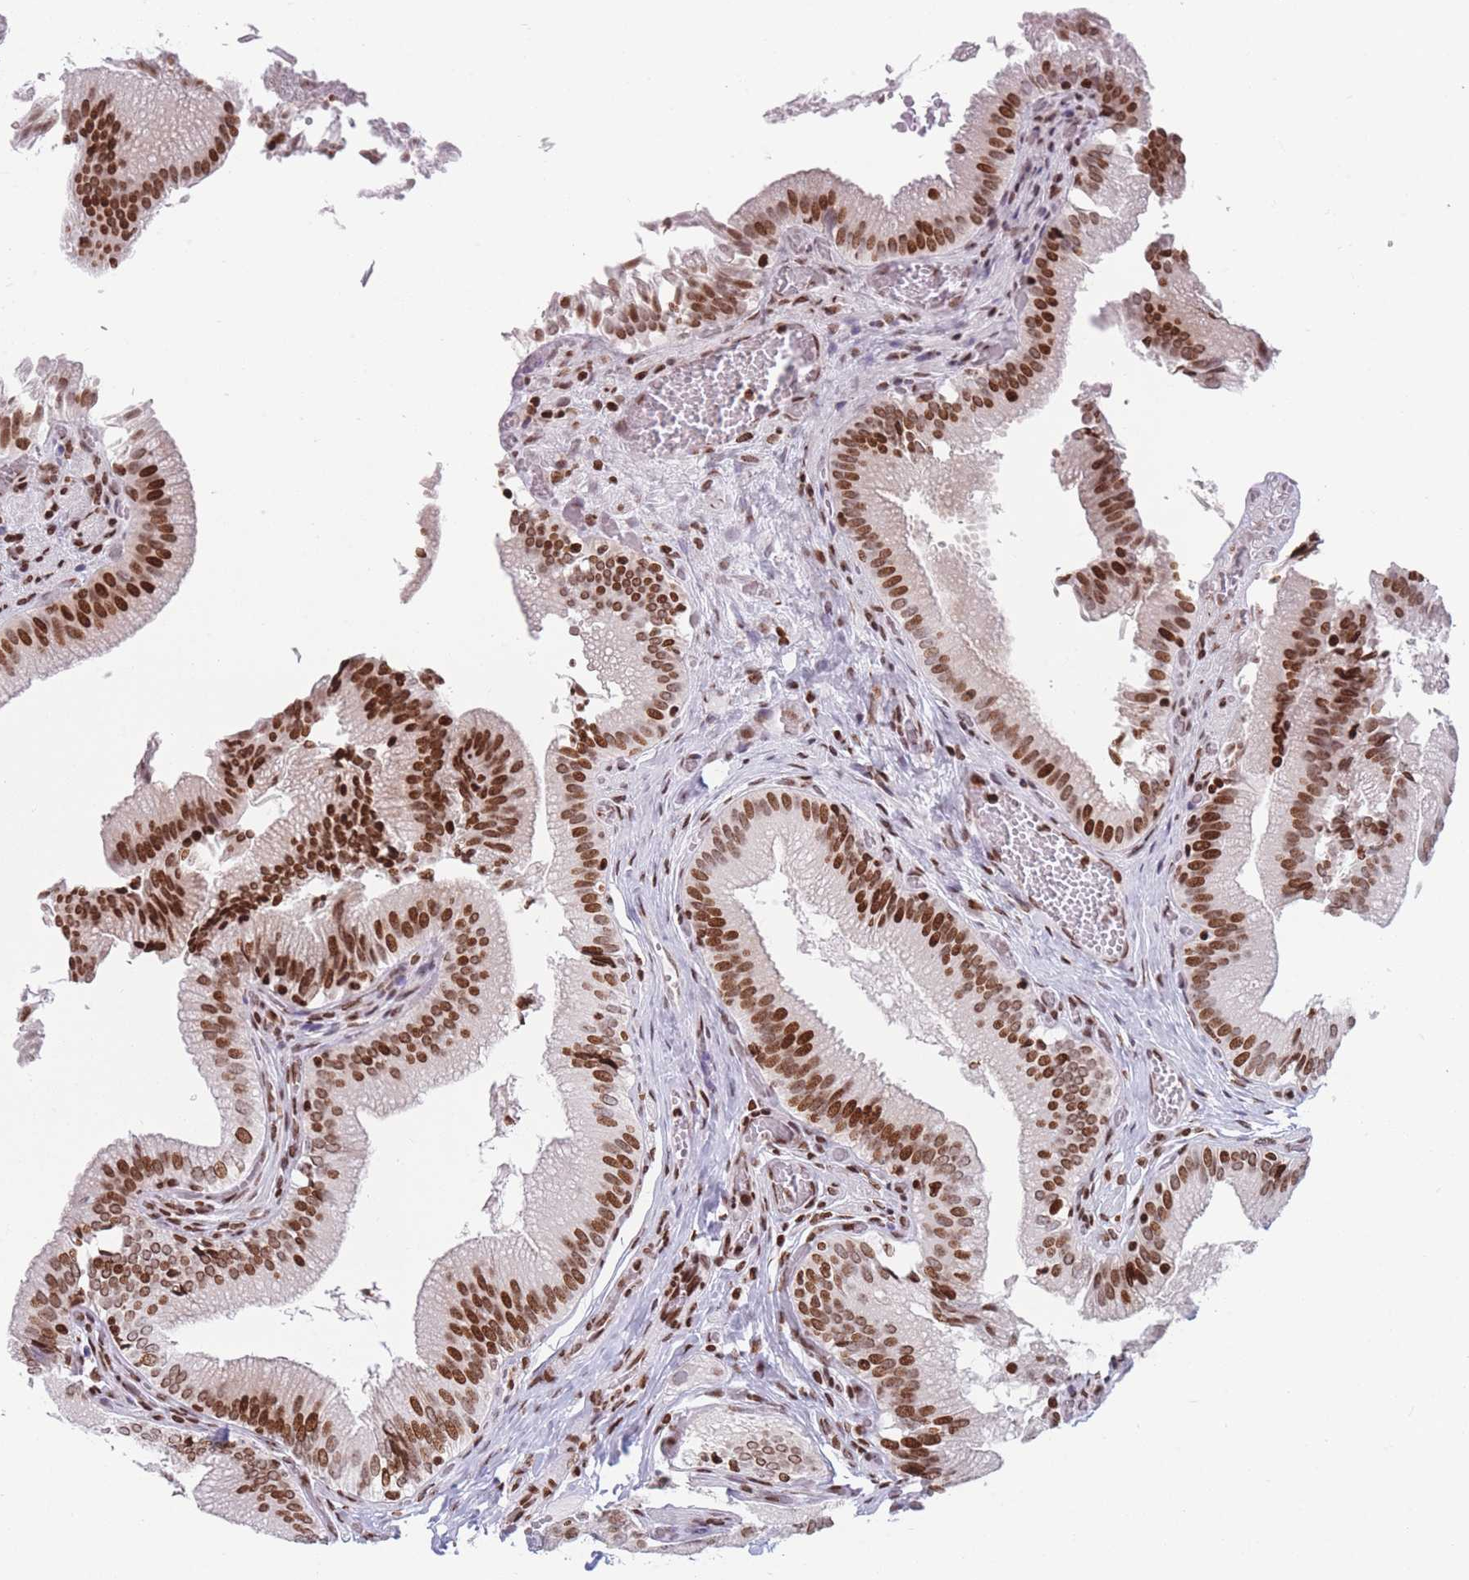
{"staining": {"intensity": "strong", "quantity": ">75%", "location": "nuclear"}, "tissue": "gallbladder", "cell_type": "Glandular cells", "image_type": "normal", "snomed": [{"axis": "morphology", "description": "Normal tissue, NOS"}, {"axis": "topography", "description": "Gallbladder"}, {"axis": "topography", "description": "Peripheral nerve tissue"}], "caption": "Human gallbladder stained with a brown dye reveals strong nuclear positive staining in approximately >75% of glandular cells.", "gene": "AK9", "patient": {"sex": "male", "age": 17}}